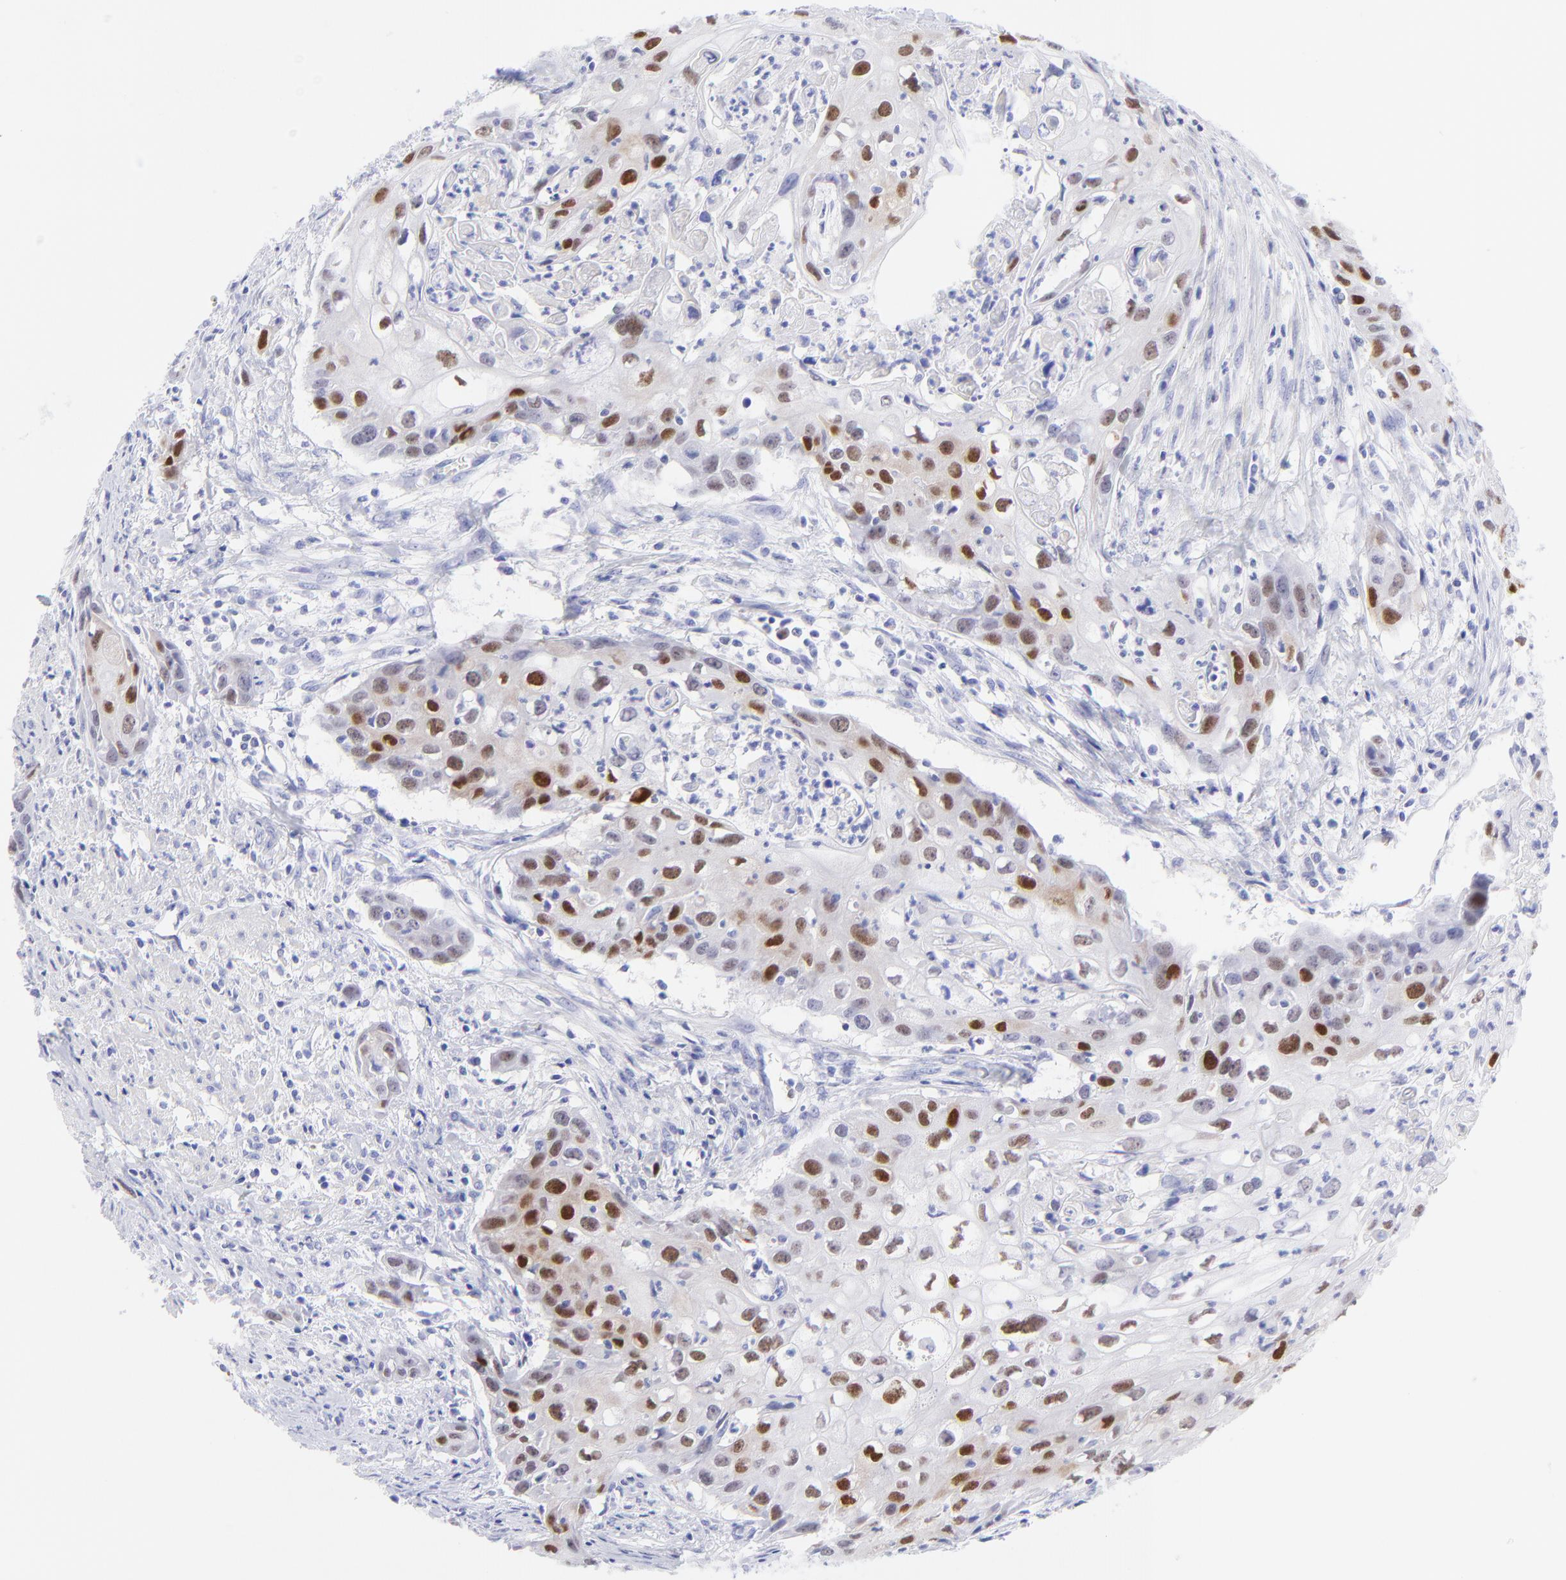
{"staining": {"intensity": "strong", "quantity": "25%-75%", "location": "nuclear"}, "tissue": "urothelial cancer", "cell_type": "Tumor cells", "image_type": "cancer", "snomed": [{"axis": "morphology", "description": "Urothelial carcinoma, High grade"}, {"axis": "topography", "description": "Urinary bladder"}], "caption": "DAB (3,3'-diaminobenzidine) immunohistochemical staining of human urothelial carcinoma (high-grade) reveals strong nuclear protein staining in about 25%-75% of tumor cells.", "gene": "KLF4", "patient": {"sex": "male", "age": 54}}